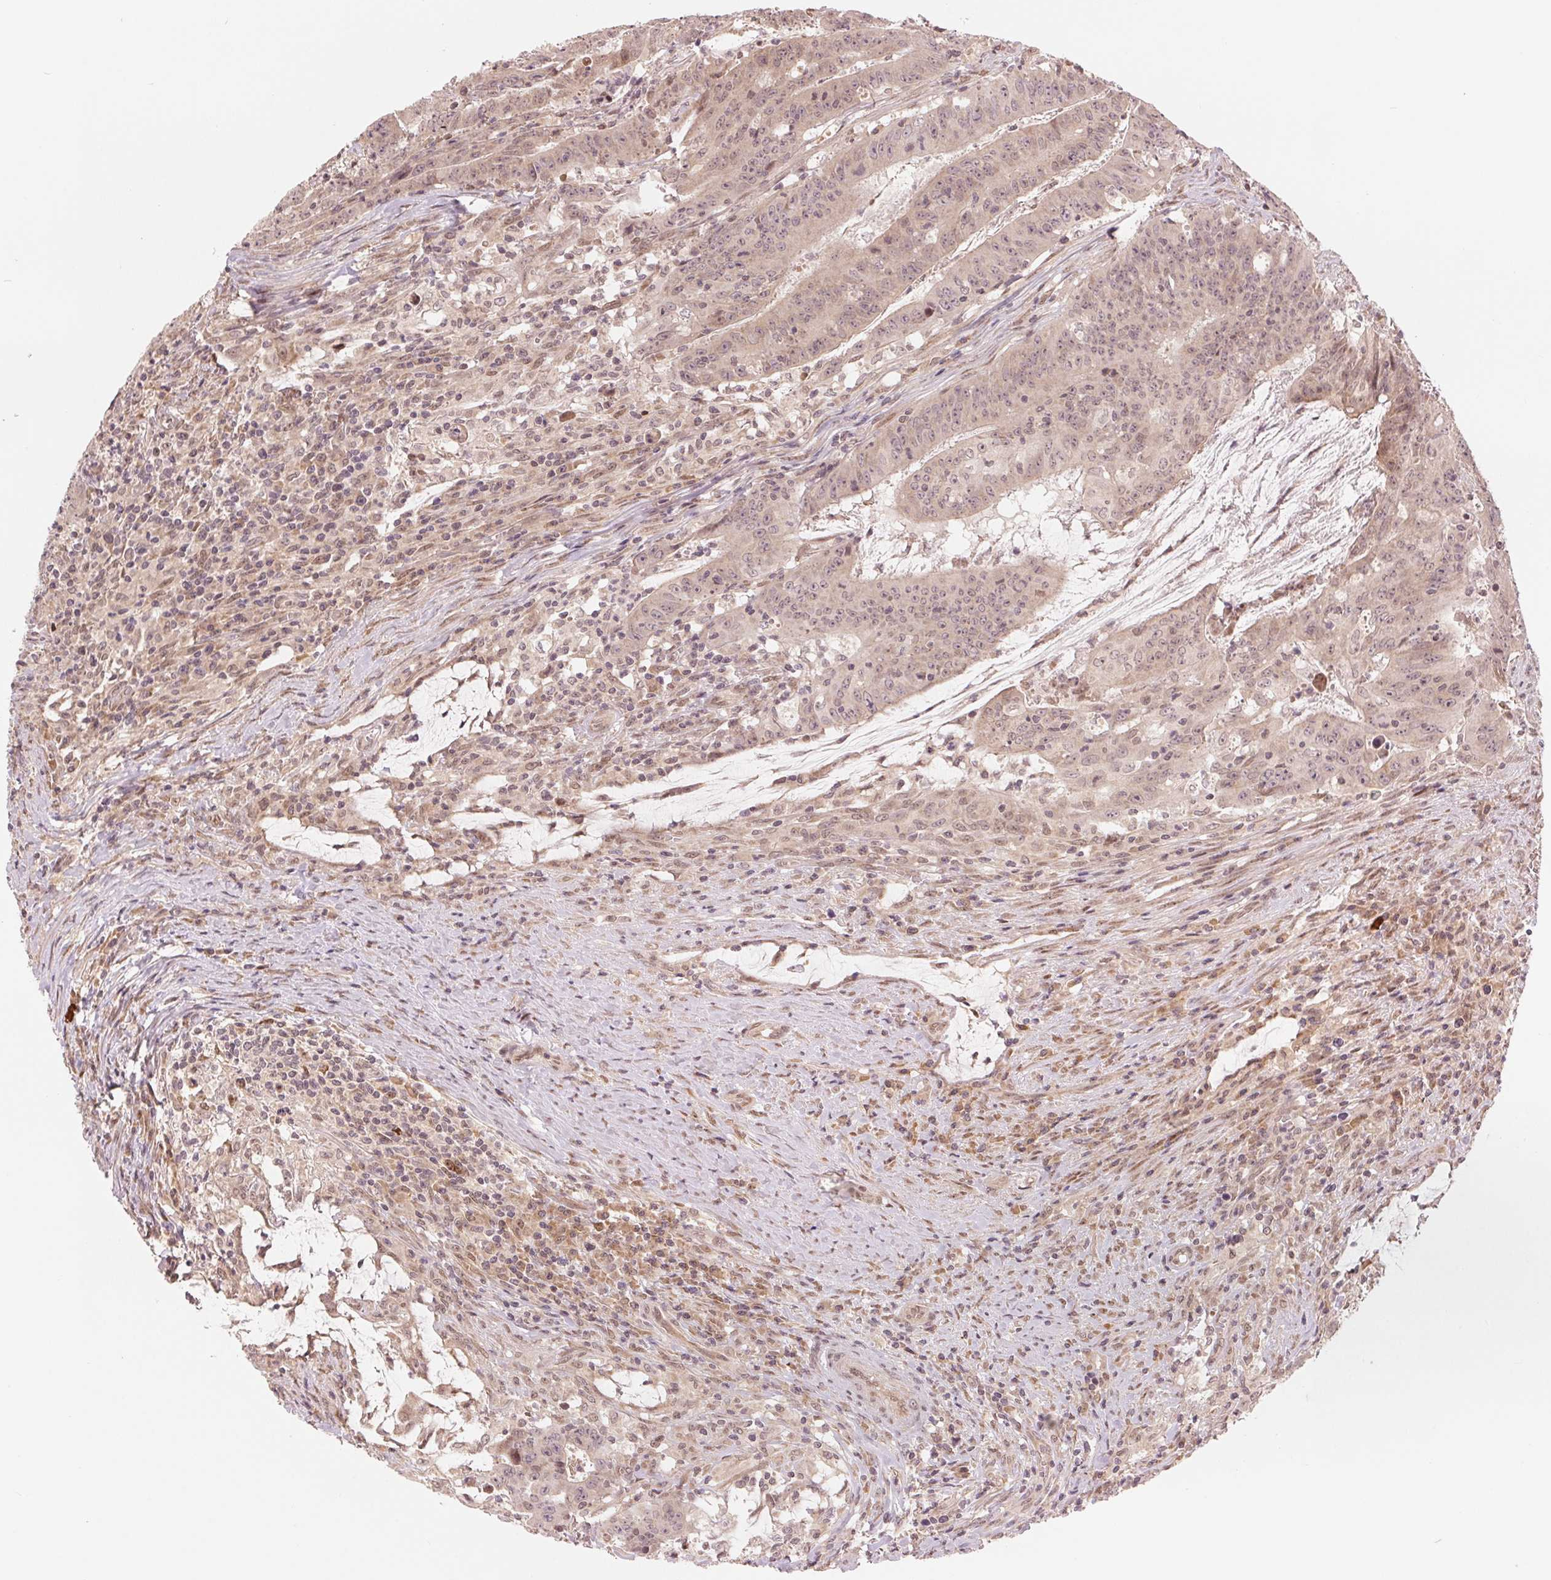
{"staining": {"intensity": "weak", "quantity": ">75%", "location": "cytoplasmic/membranous,nuclear"}, "tissue": "colorectal cancer", "cell_type": "Tumor cells", "image_type": "cancer", "snomed": [{"axis": "morphology", "description": "Adenocarcinoma, NOS"}, {"axis": "topography", "description": "Colon"}], "caption": "Protein analysis of colorectal adenocarcinoma tissue reveals weak cytoplasmic/membranous and nuclear expression in about >75% of tumor cells.", "gene": "ERI3", "patient": {"sex": "male", "age": 33}}